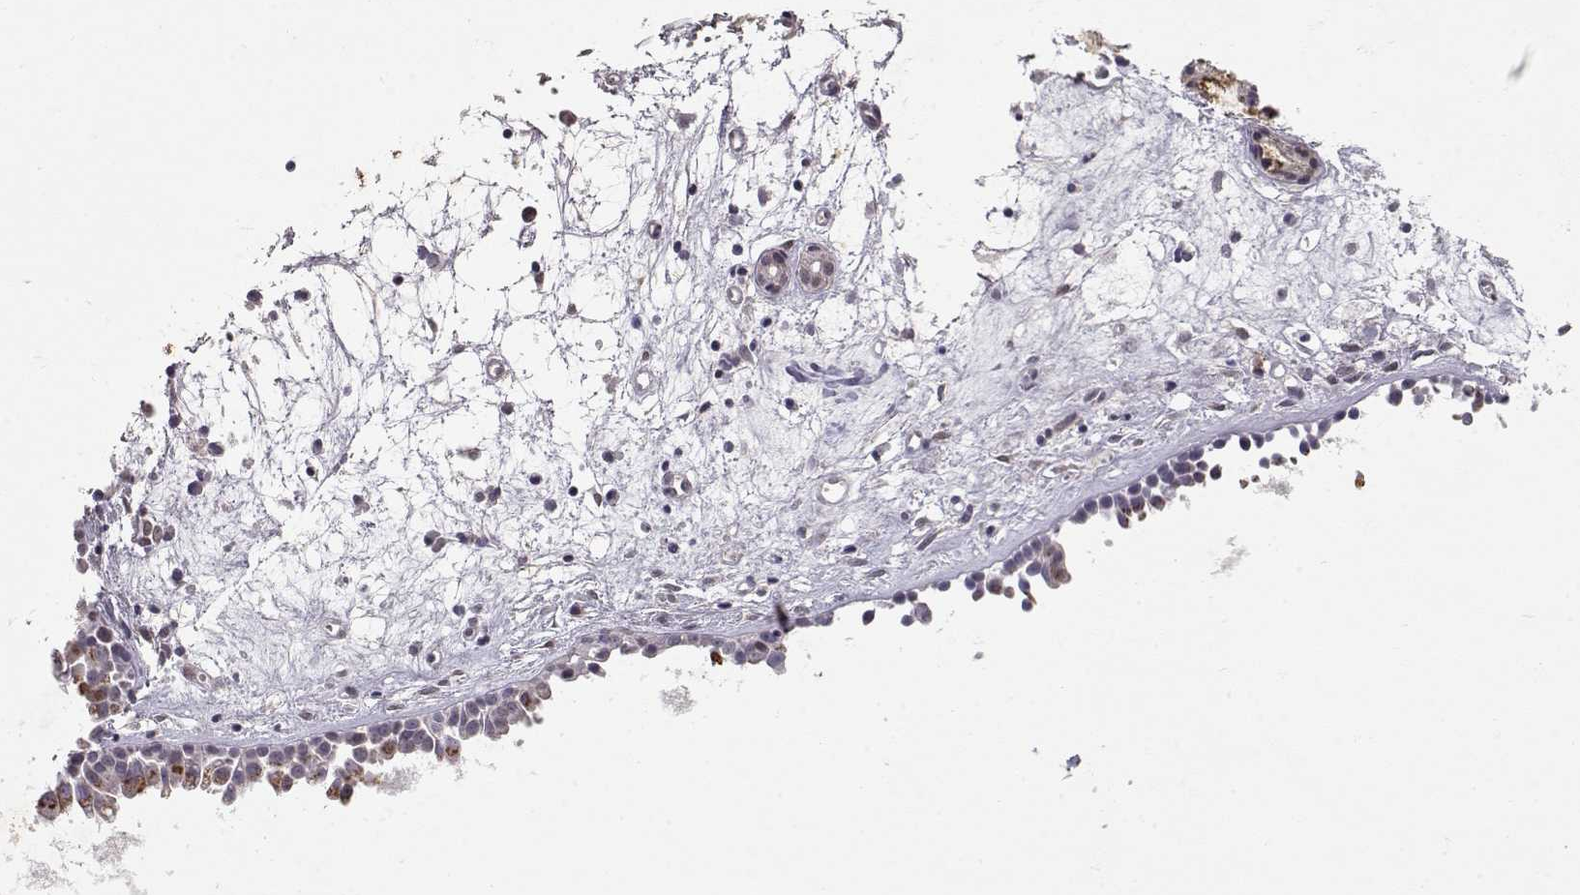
{"staining": {"intensity": "moderate", "quantity": "<25%", "location": "cytoplasmic/membranous"}, "tissue": "nasopharynx", "cell_type": "Respiratory epithelial cells", "image_type": "normal", "snomed": [{"axis": "morphology", "description": "Normal tissue, NOS"}, {"axis": "topography", "description": "Nasopharynx"}], "caption": "Nasopharynx was stained to show a protein in brown. There is low levels of moderate cytoplasmic/membranous staining in approximately <25% of respiratory epithelial cells.", "gene": "CDK4", "patient": {"sex": "male", "age": 61}}